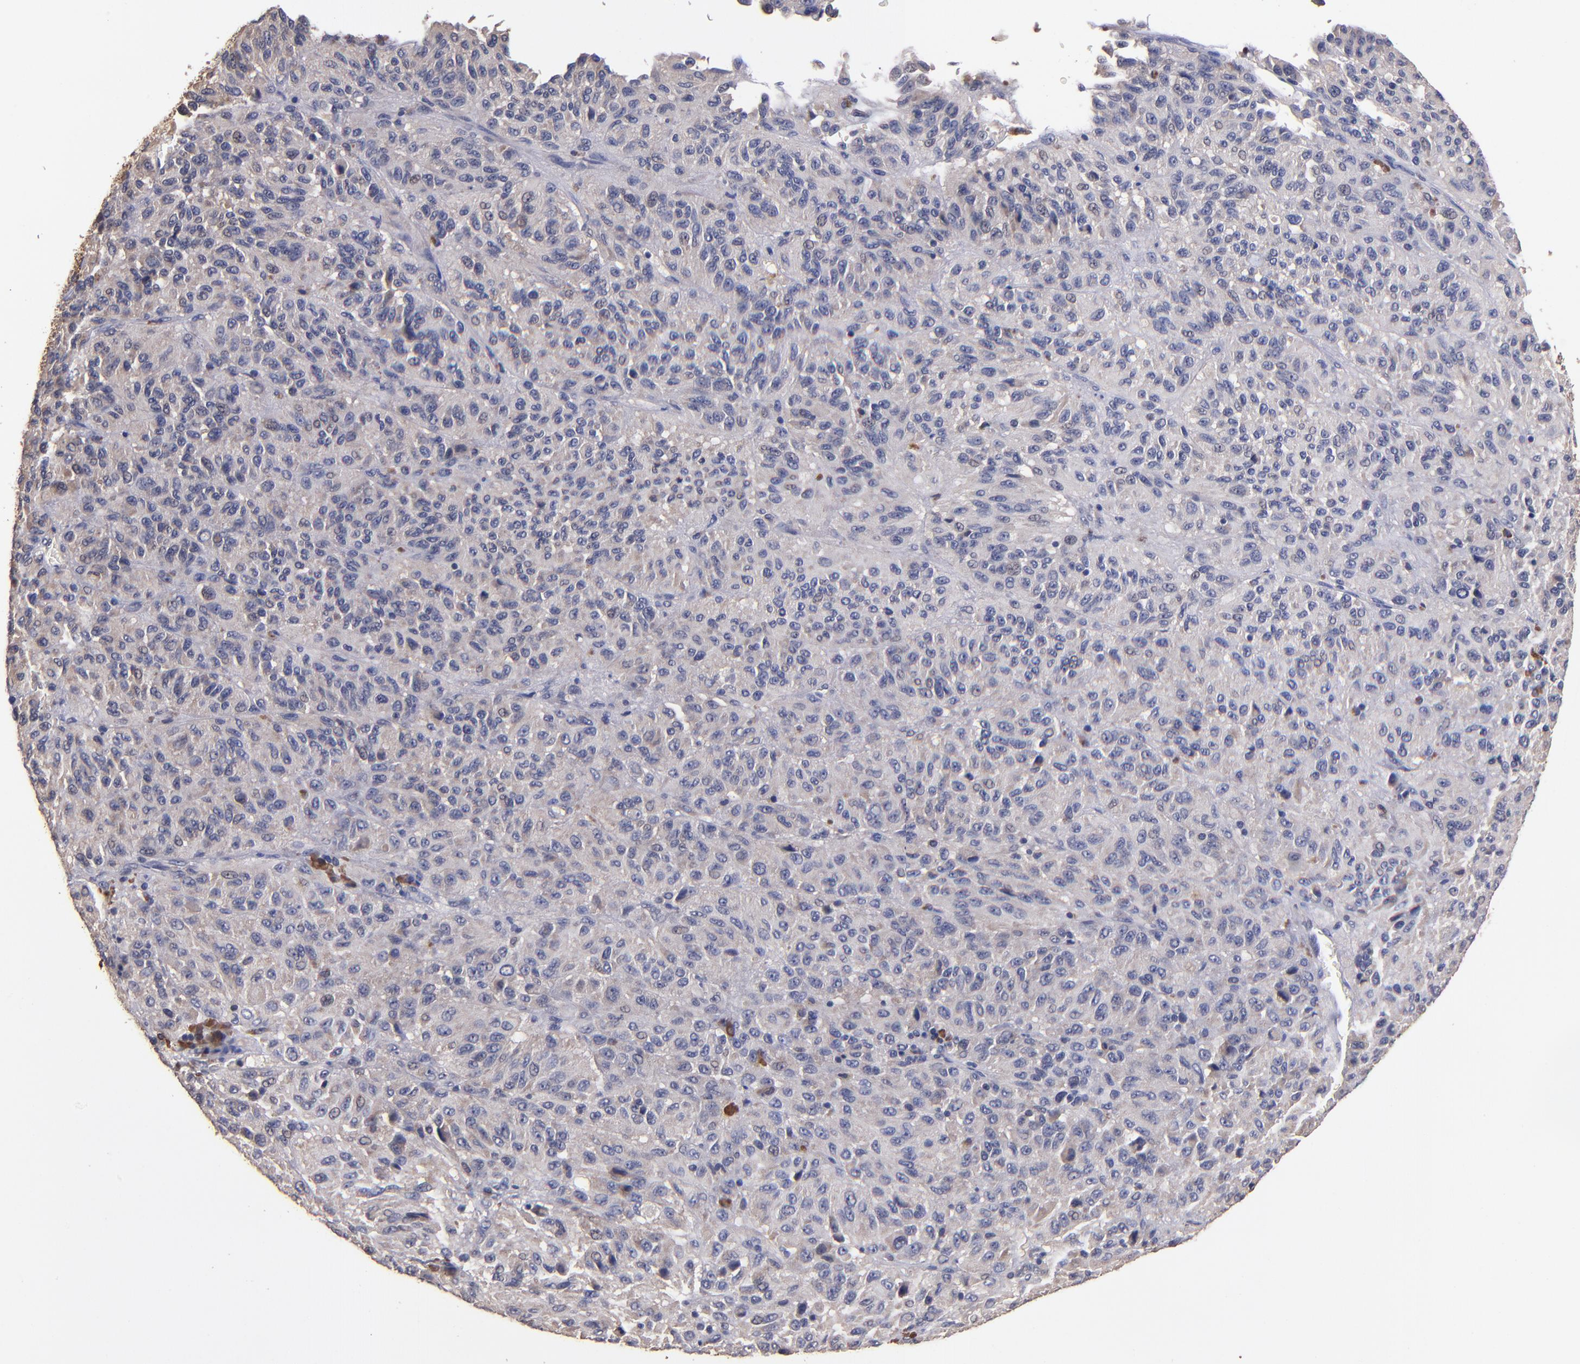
{"staining": {"intensity": "negative", "quantity": "none", "location": "none"}, "tissue": "melanoma", "cell_type": "Tumor cells", "image_type": "cancer", "snomed": [{"axis": "morphology", "description": "Malignant melanoma, Metastatic site"}, {"axis": "topography", "description": "Lung"}], "caption": "The histopathology image shows no staining of tumor cells in melanoma.", "gene": "TTLL12", "patient": {"sex": "male", "age": 64}}